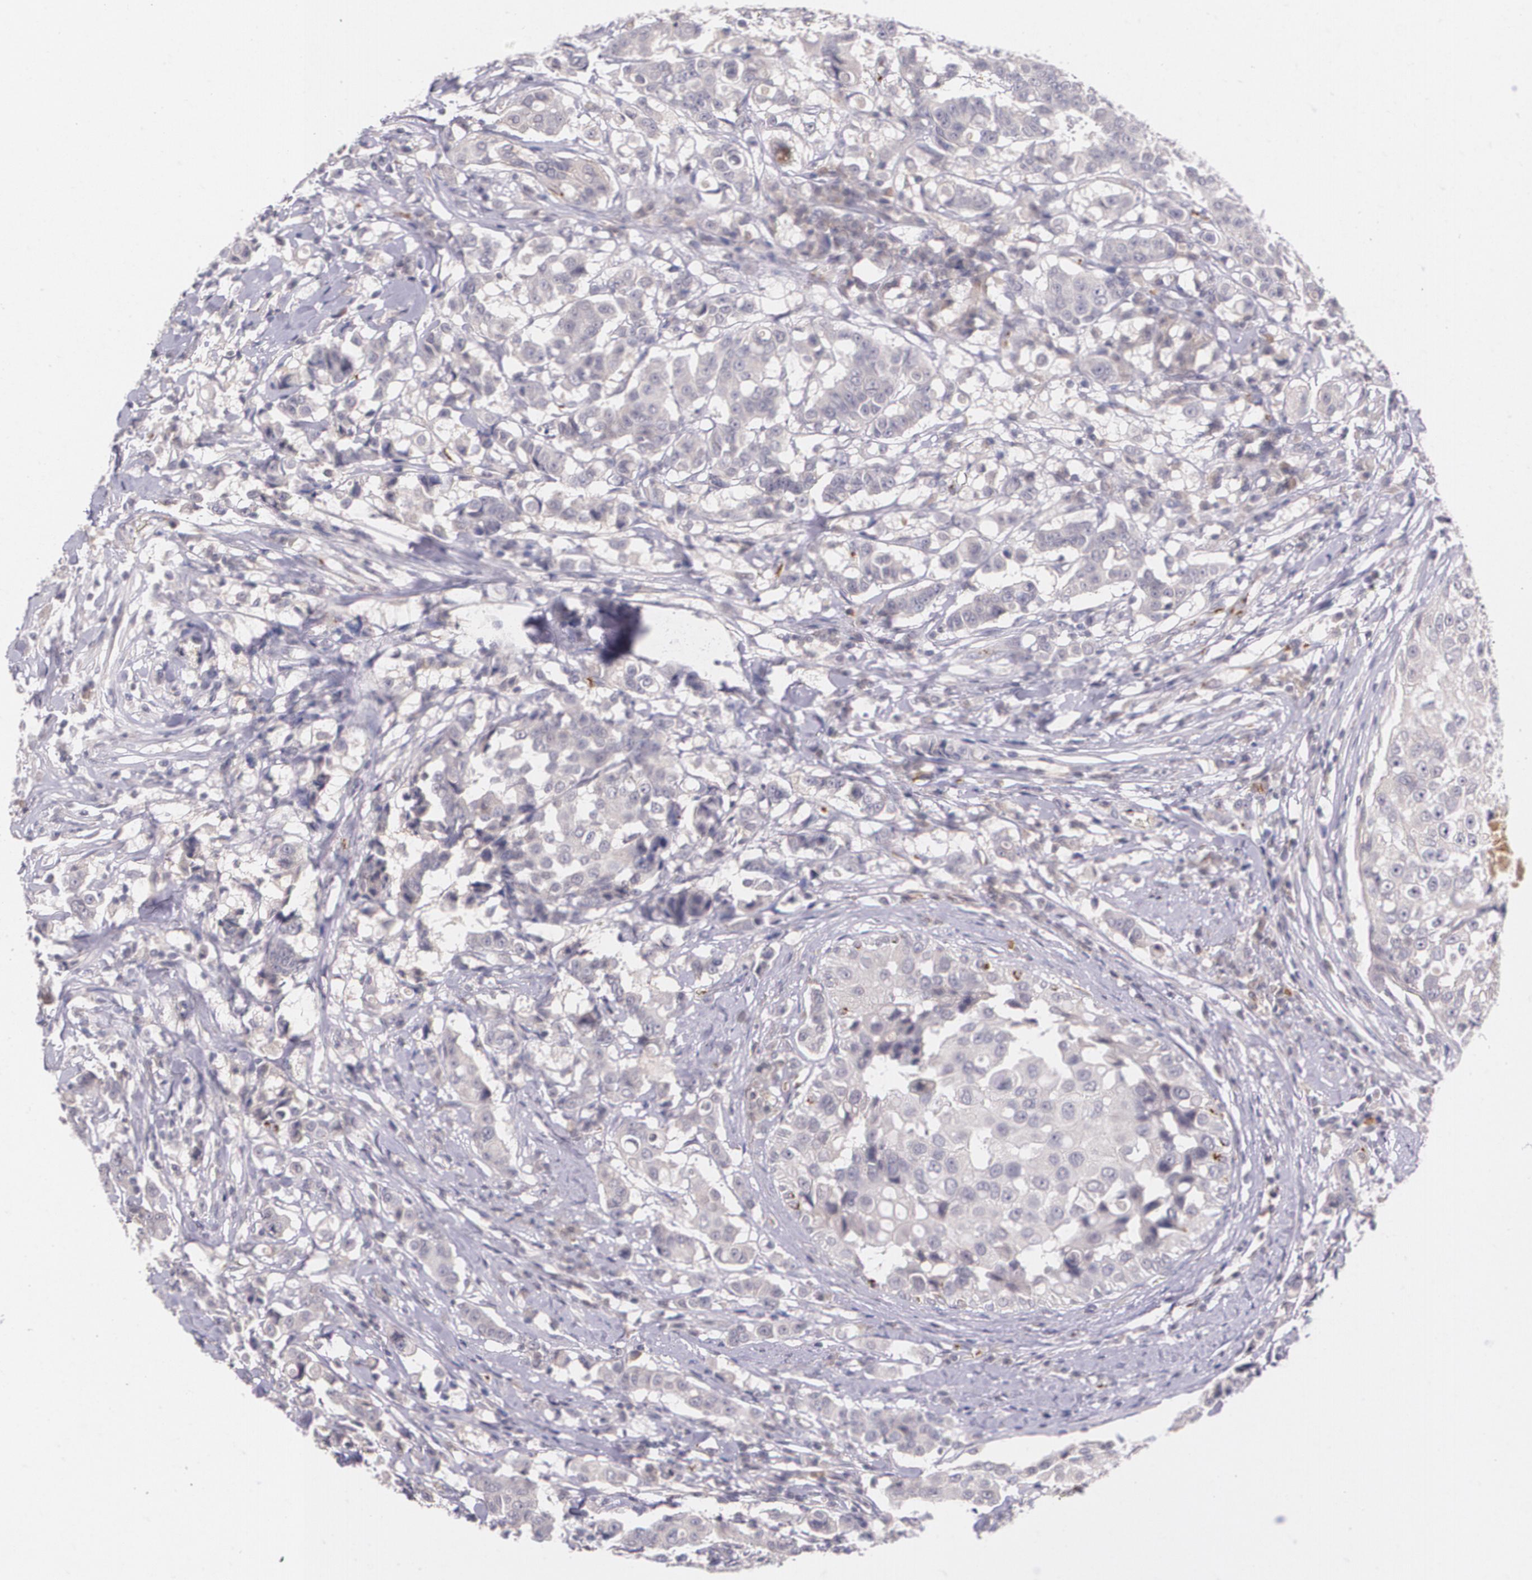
{"staining": {"intensity": "weak", "quantity": ">75%", "location": "cytoplasmic/membranous"}, "tissue": "breast cancer", "cell_type": "Tumor cells", "image_type": "cancer", "snomed": [{"axis": "morphology", "description": "Duct carcinoma"}, {"axis": "topography", "description": "Breast"}], "caption": "IHC (DAB (3,3'-diaminobenzidine)) staining of breast cancer reveals weak cytoplasmic/membranous protein positivity in approximately >75% of tumor cells.", "gene": "TM4SF1", "patient": {"sex": "female", "age": 27}}